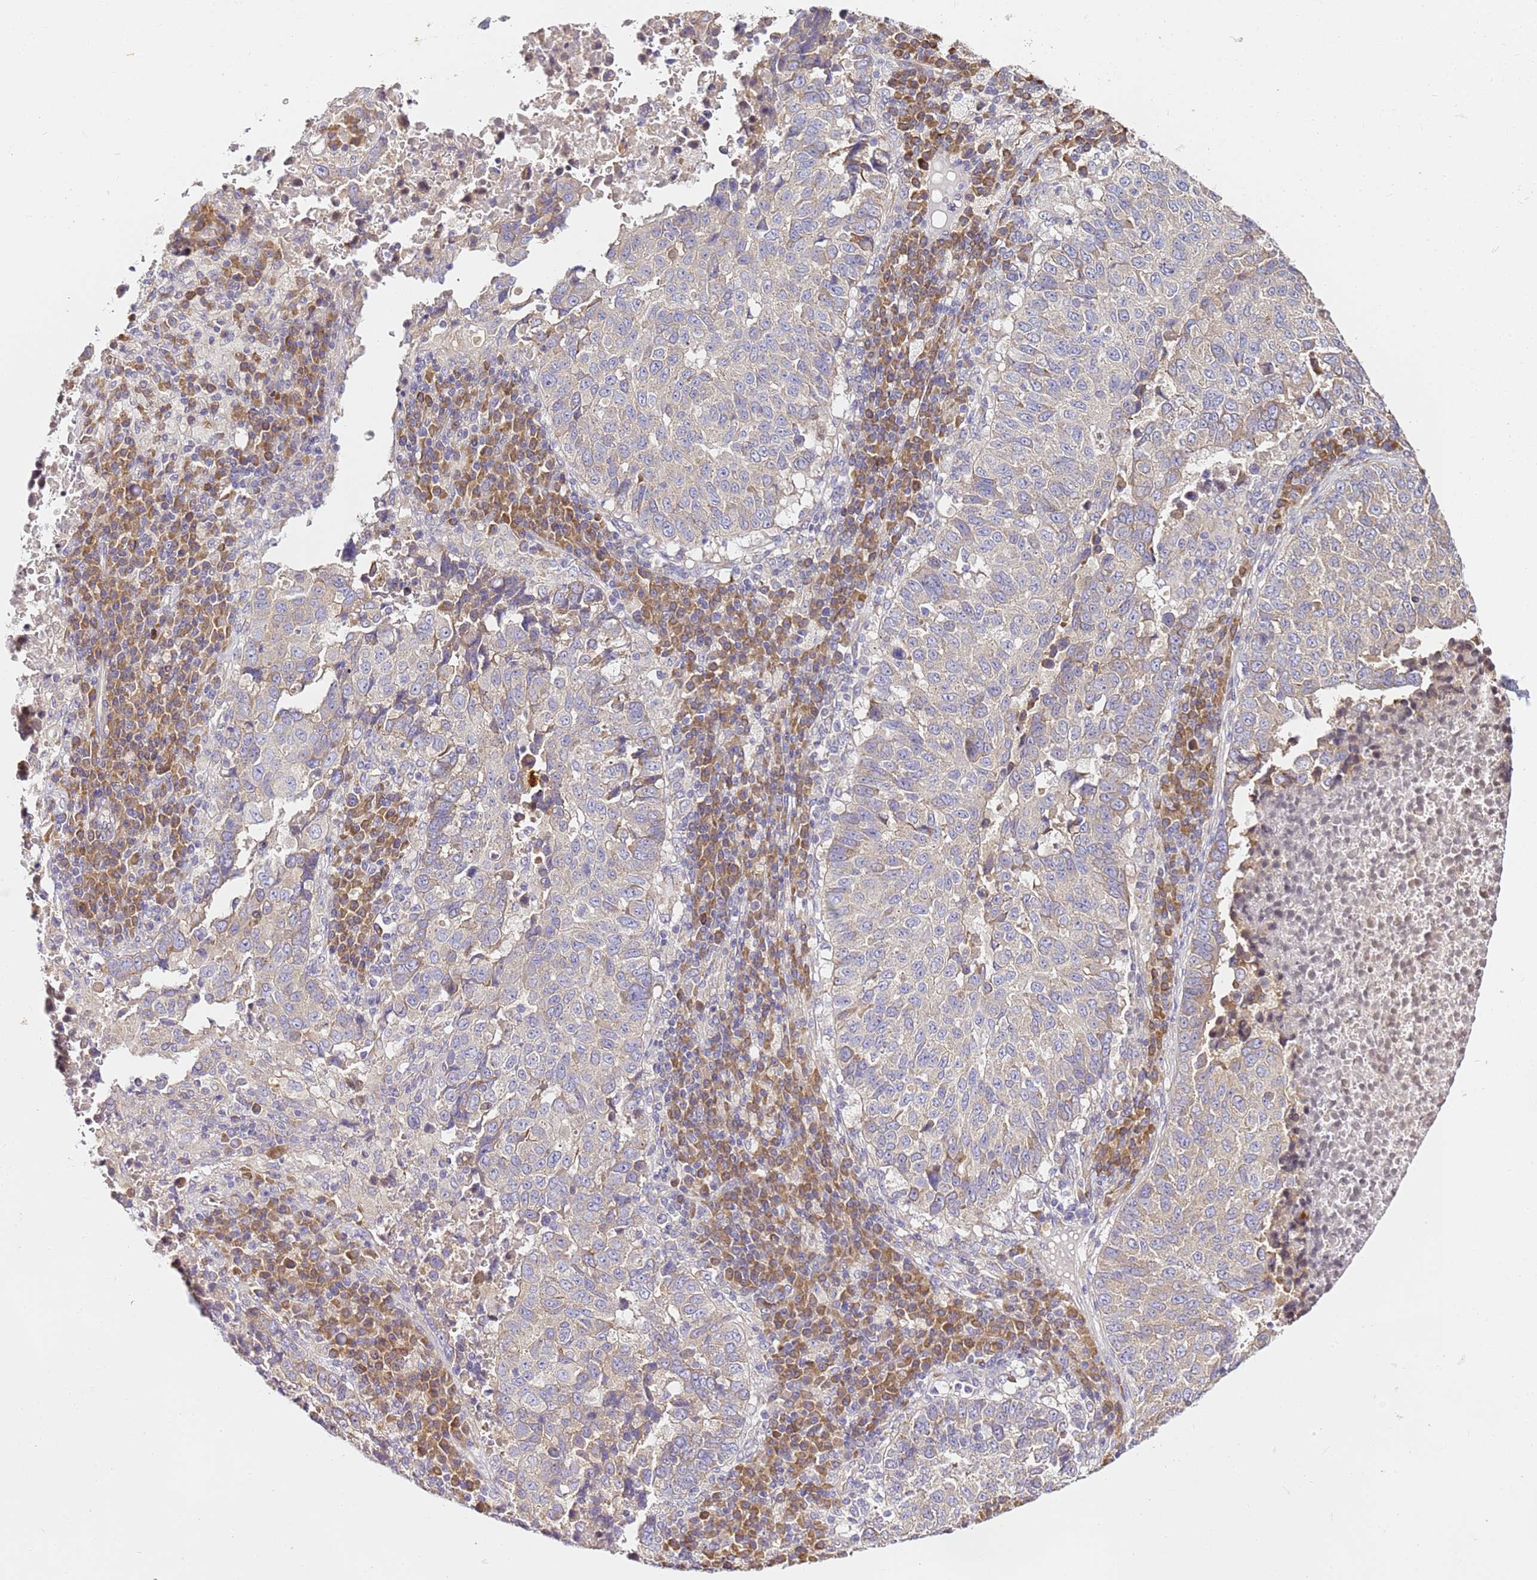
{"staining": {"intensity": "weak", "quantity": "<25%", "location": "cytoplasmic/membranous"}, "tissue": "lung cancer", "cell_type": "Tumor cells", "image_type": "cancer", "snomed": [{"axis": "morphology", "description": "Squamous cell carcinoma, NOS"}, {"axis": "topography", "description": "Lung"}], "caption": "A photomicrograph of human lung cancer is negative for staining in tumor cells.", "gene": "RPL13A", "patient": {"sex": "male", "age": 73}}